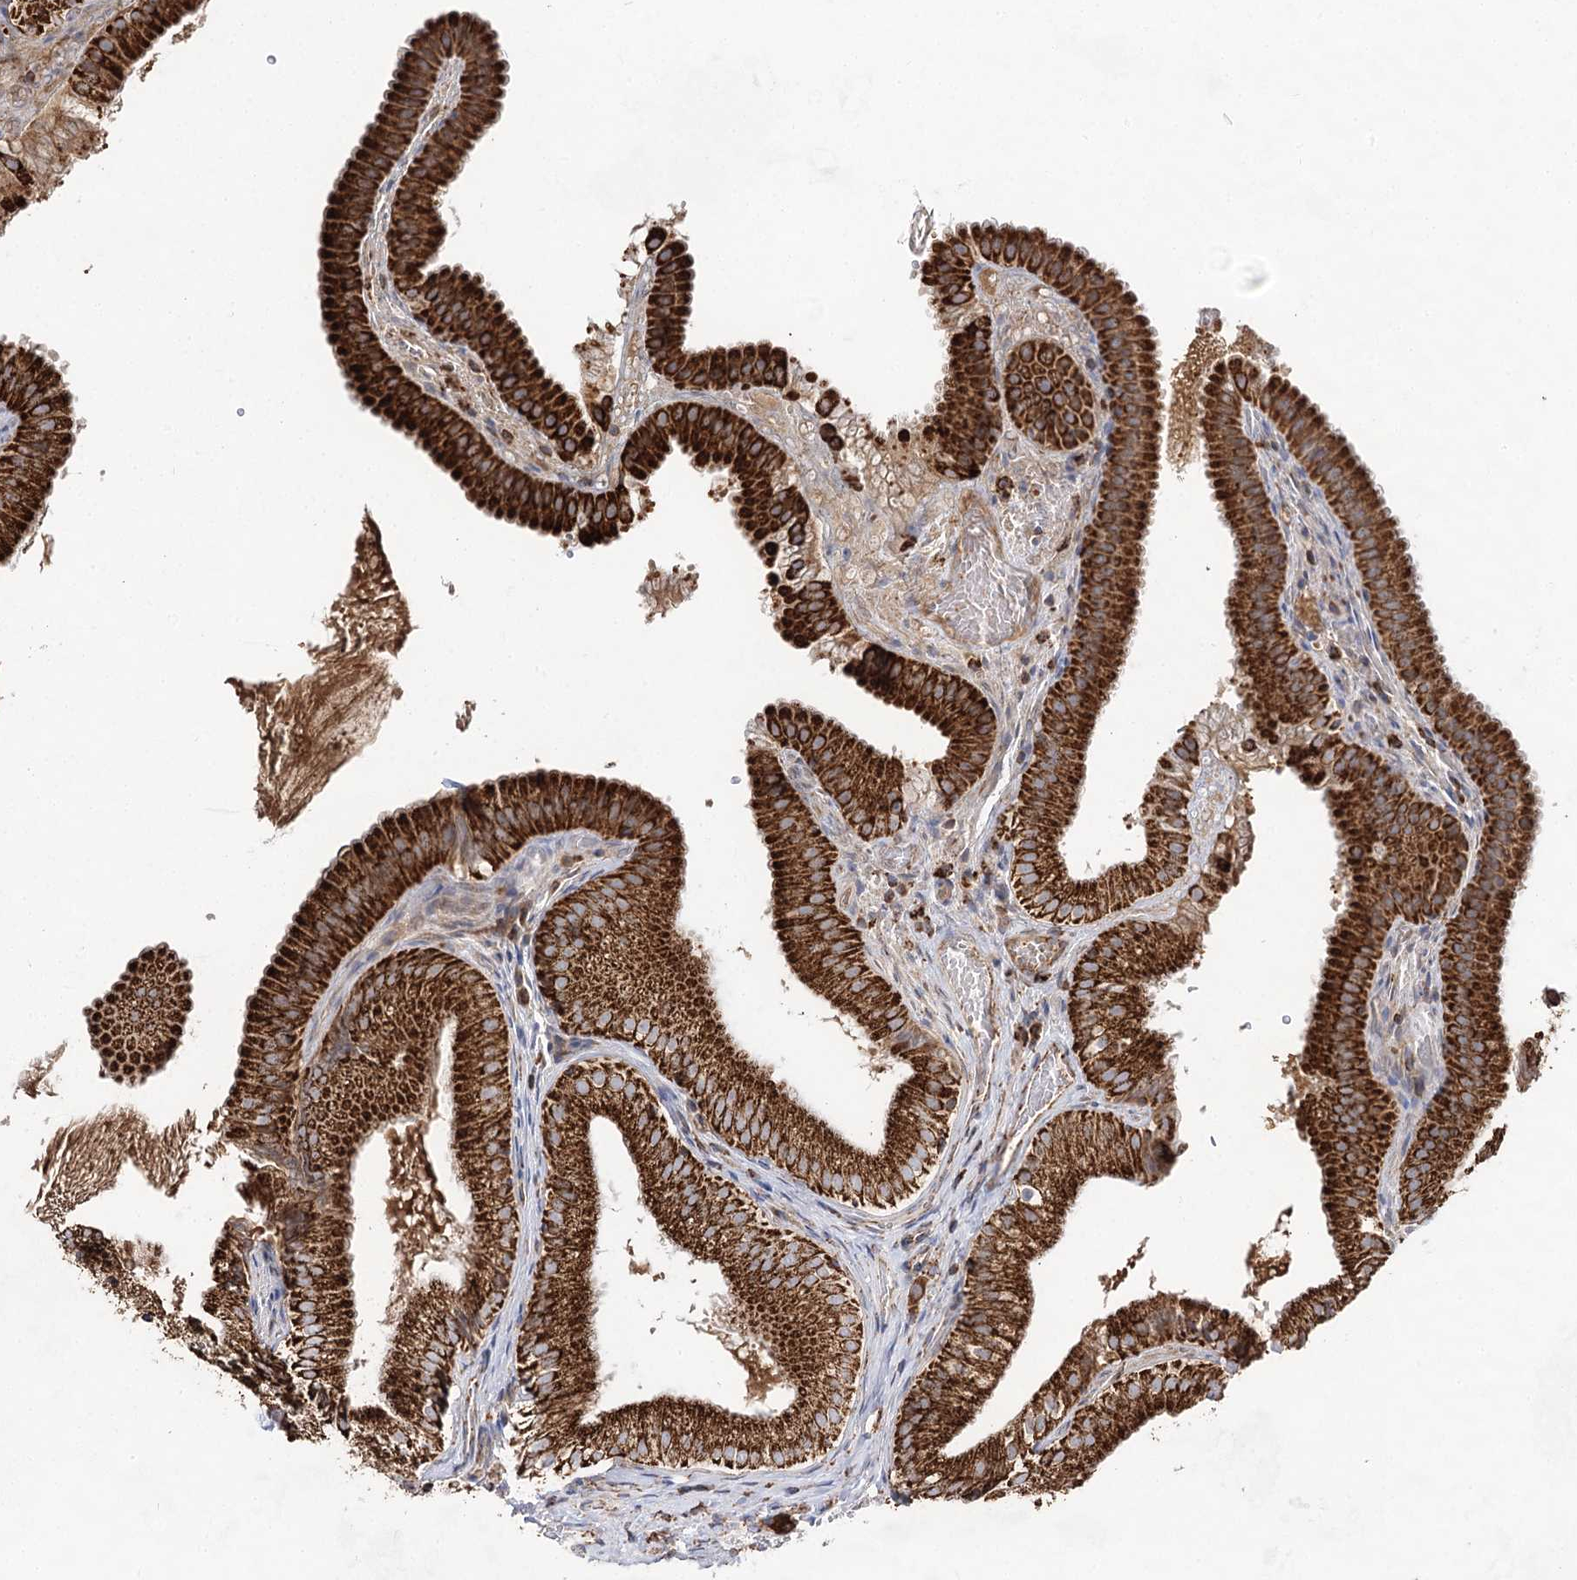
{"staining": {"intensity": "strong", "quantity": ">75%", "location": "cytoplasmic/membranous"}, "tissue": "gallbladder", "cell_type": "Glandular cells", "image_type": "normal", "snomed": [{"axis": "morphology", "description": "Normal tissue, NOS"}, {"axis": "topography", "description": "Gallbladder"}], "caption": "Normal gallbladder exhibits strong cytoplasmic/membranous expression in about >75% of glandular cells, visualized by immunohistochemistry. The staining is performed using DAB brown chromogen to label protein expression. The nuclei are counter-stained blue using hematoxylin.", "gene": "NADK2", "patient": {"sex": "female", "age": 30}}